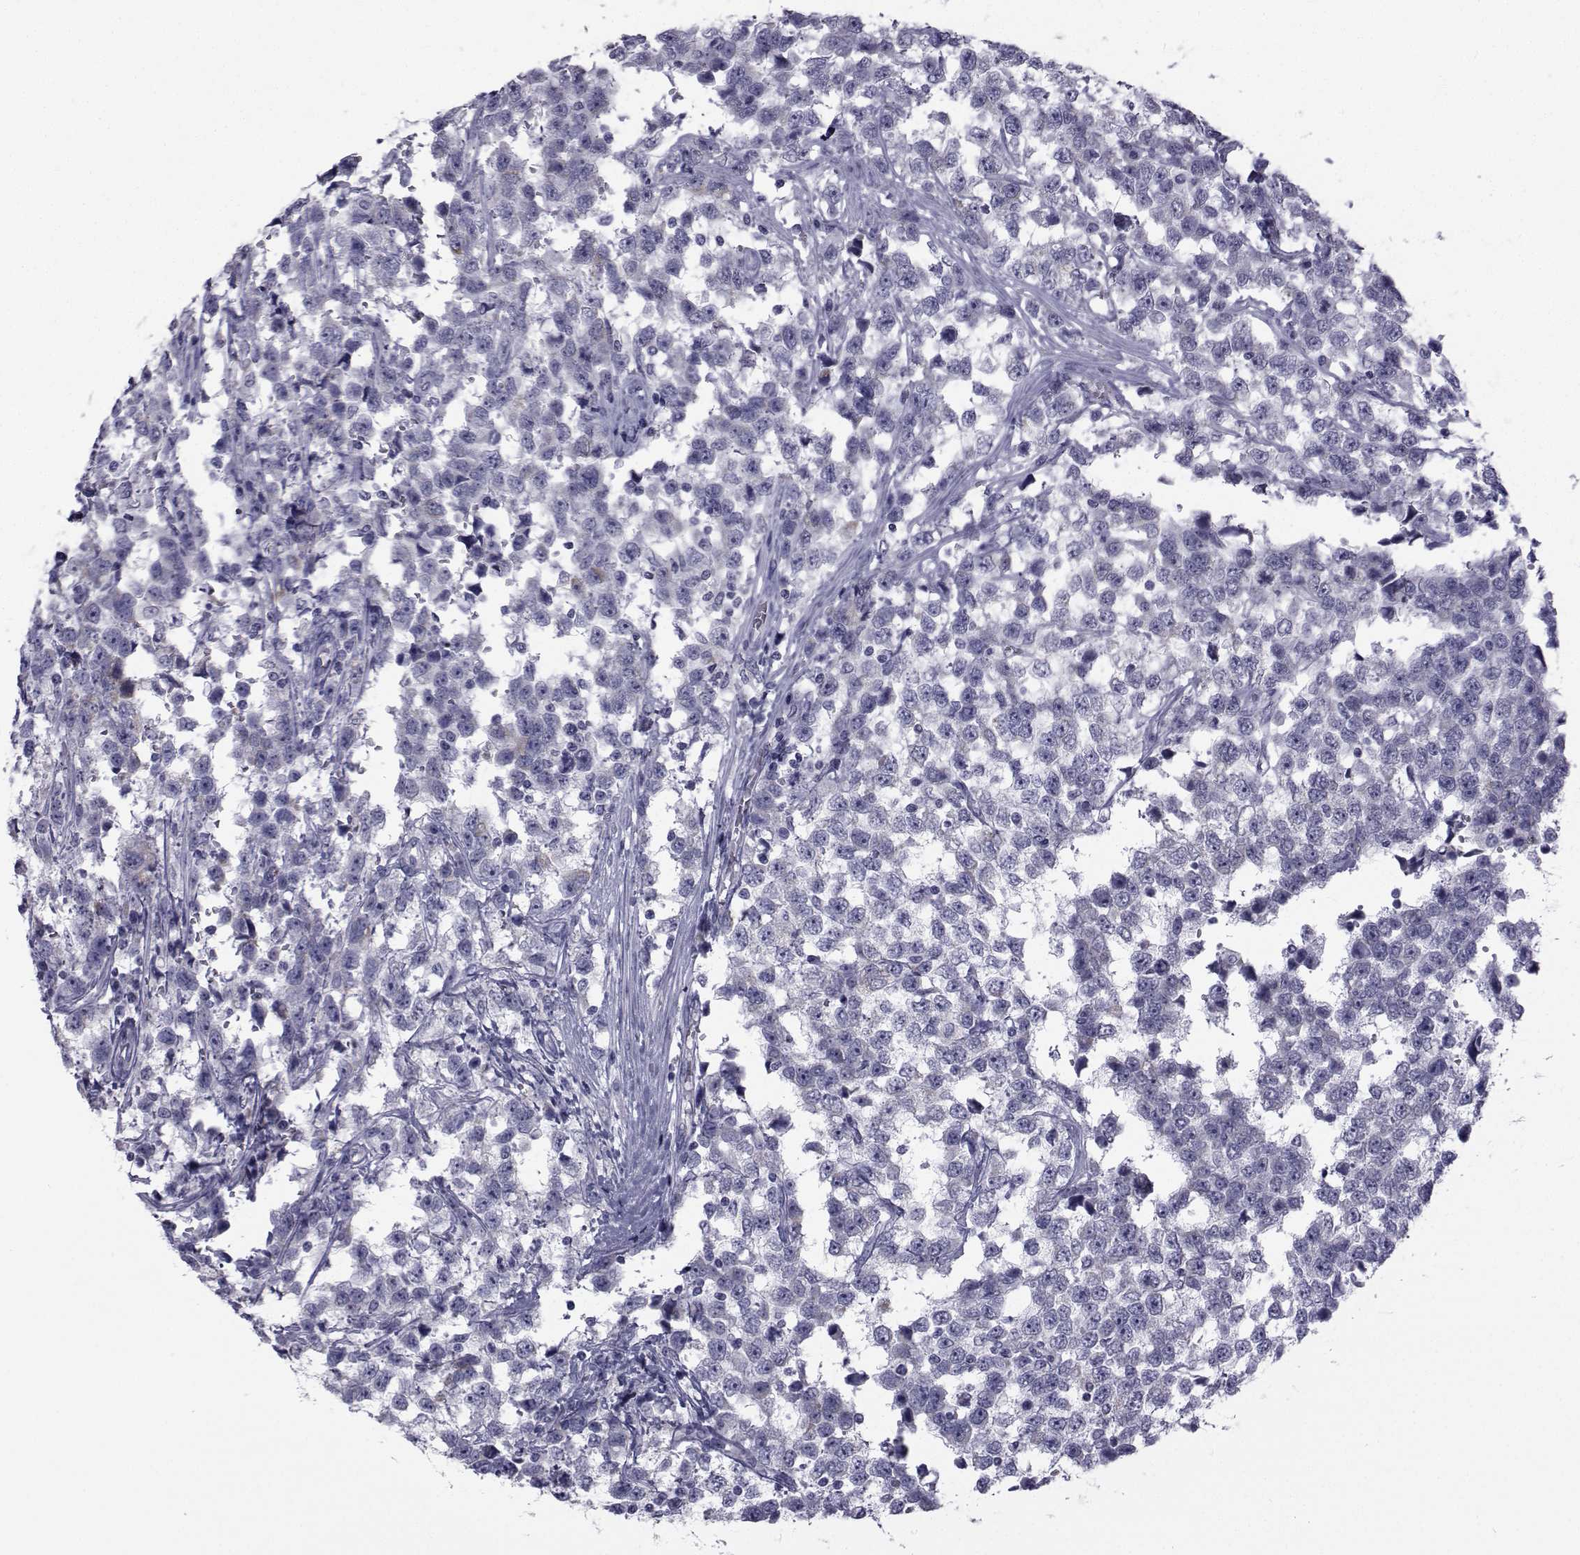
{"staining": {"intensity": "negative", "quantity": "none", "location": "none"}, "tissue": "testis cancer", "cell_type": "Tumor cells", "image_type": "cancer", "snomed": [{"axis": "morphology", "description": "Seminoma, NOS"}, {"axis": "topography", "description": "Testis"}], "caption": "There is no significant staining in tumor cells of testis cancer (seminoma).", "gene": "FDXR", "patient": {"sex": "male", "age": 34}}